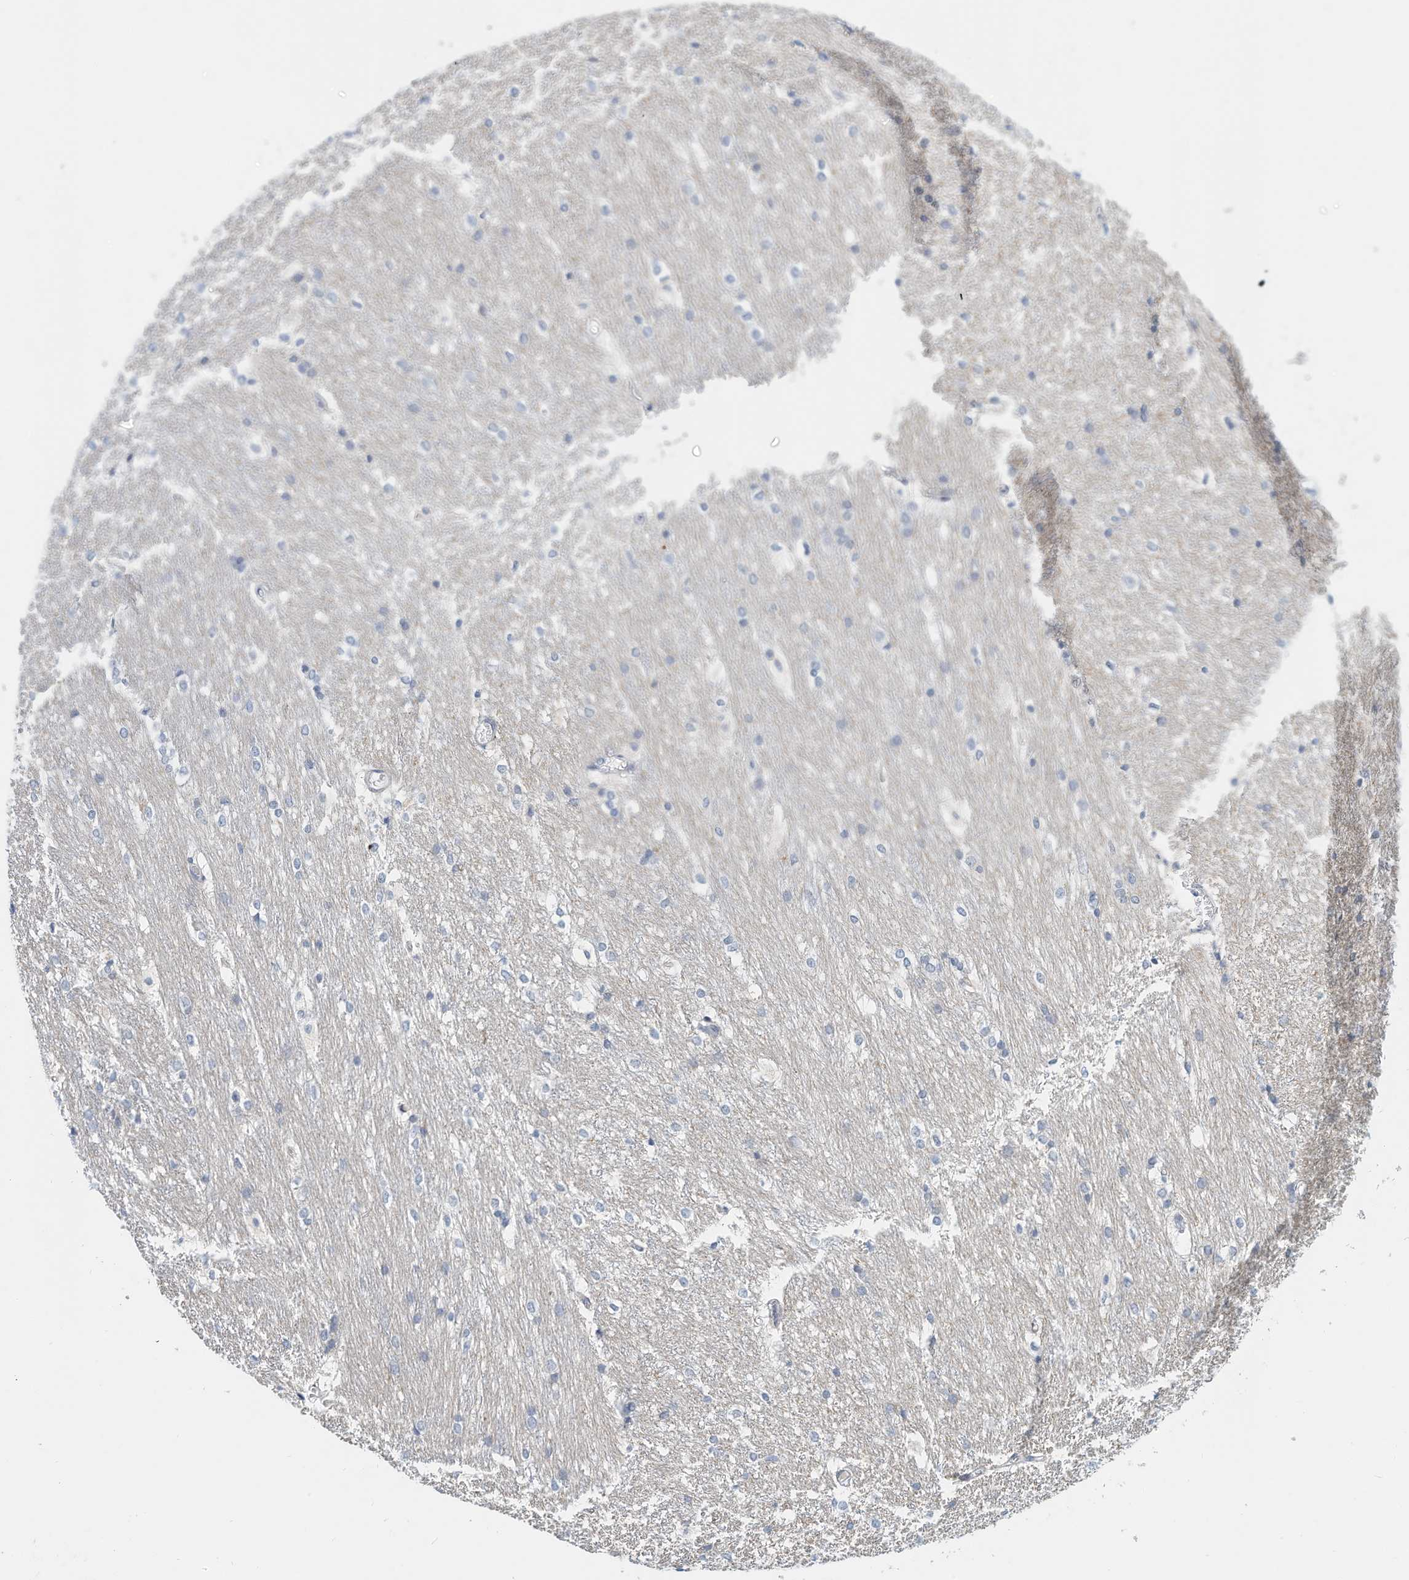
{"staining": {"intensity": "weak", "quantity": "<25%", "location": "cytoplasmic/membranous"}, "tissue": "caudate", "cell_type": "Glial cells", "image_type": "normal", "snomed": [{"axis": "morphology", "description": "Normal tissue, NOS"}, {"axis": "topography", "description": "Lateral ventricle wall"}], "caption": "The immunohistochemistry micrograph has no significant staining in glial cells of caudate. (Stains: DAB (3,3'-diaminobenzidine) immunohistochemistry (IHC) with hematoxylin counter stain, Microscopy: brightfield microscopy at high magnification).", "gene": "ARHGAP28", "patient": {"sex": "female", "age": 19}}